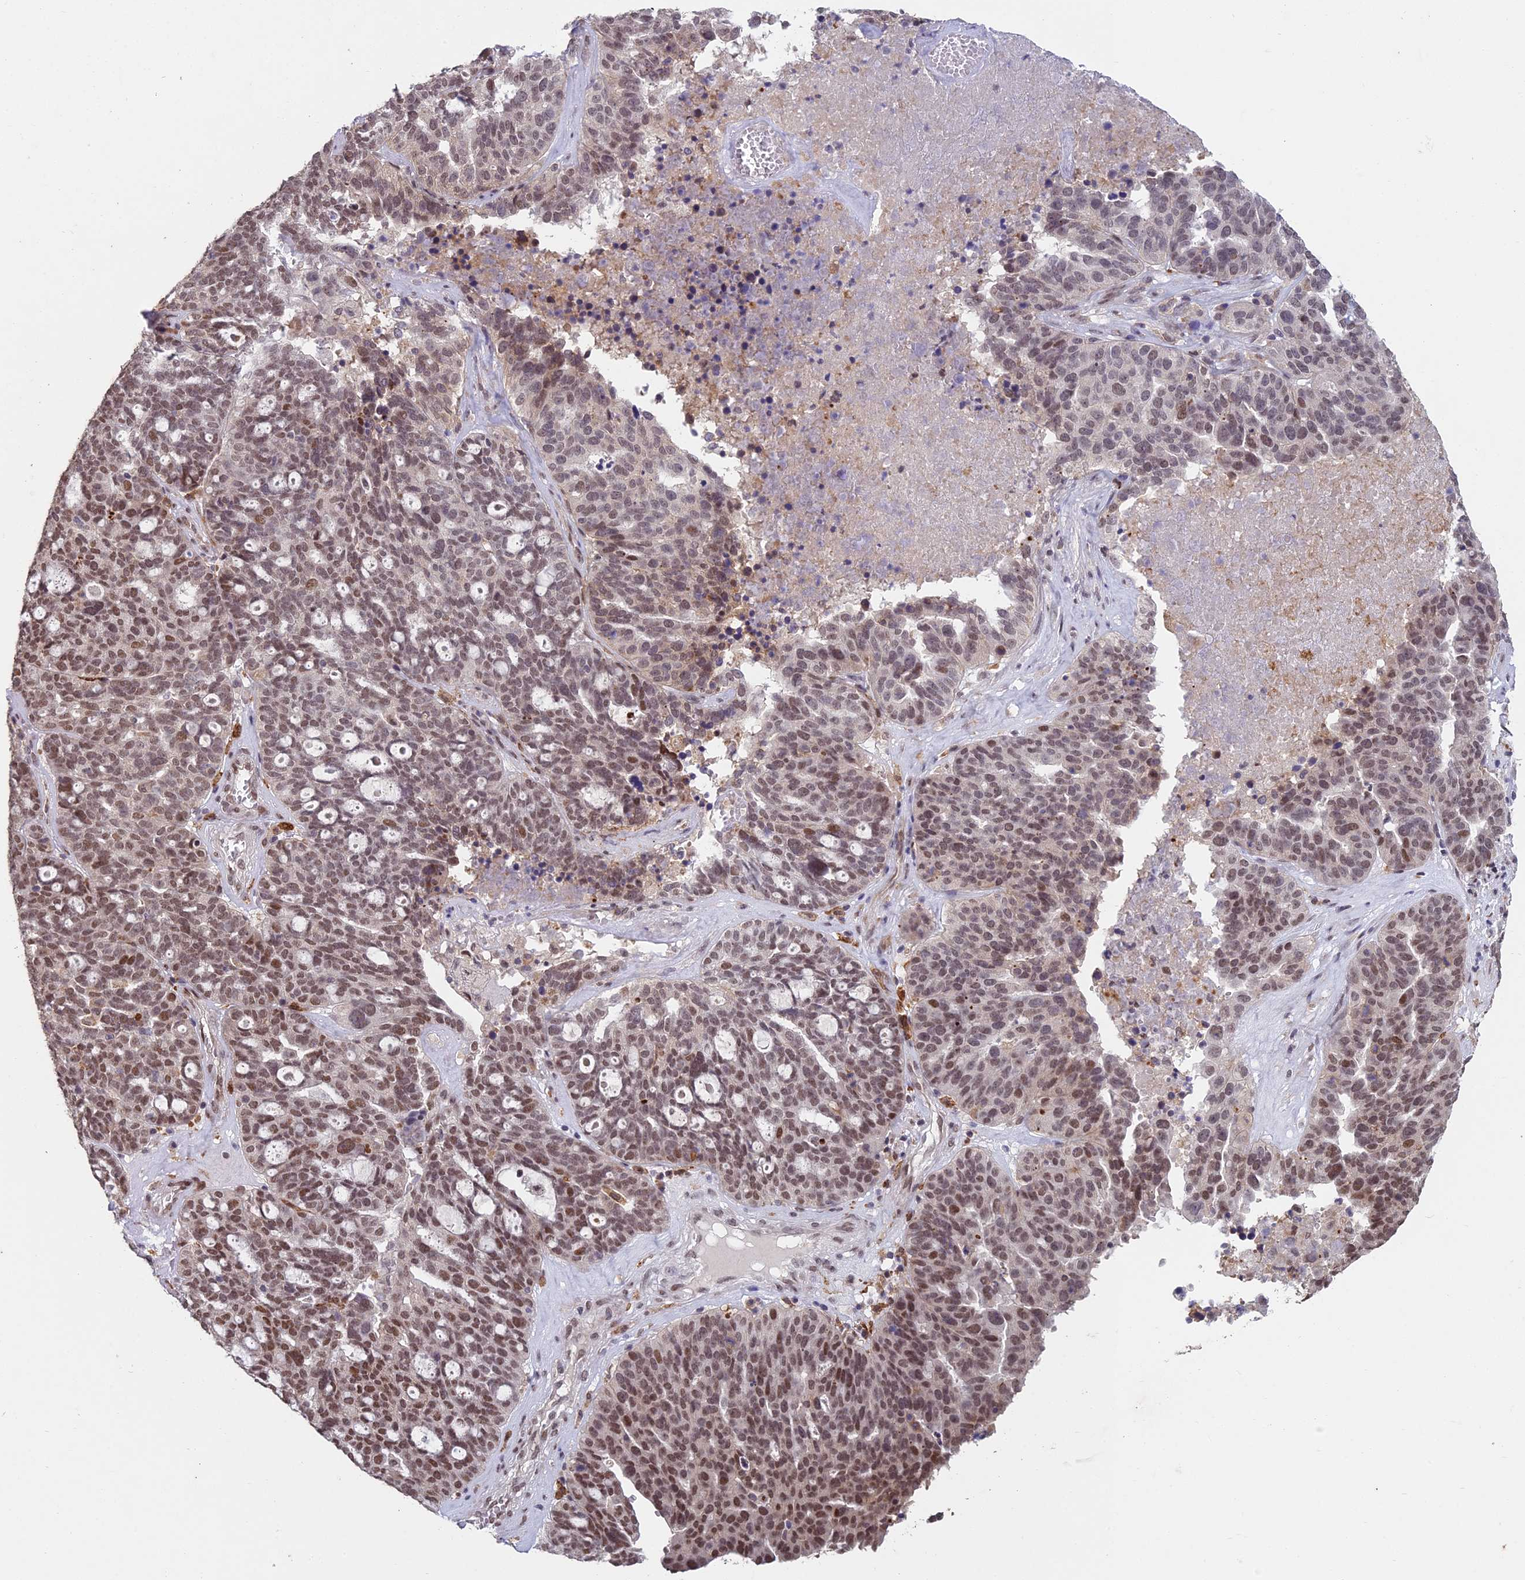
{"staining": {"intensity": "moderate", "quantity": ">75%", "location": "nuclear"}, "tissue": "ovarian cancer", "cell_type": "Tumor cells", "image_type": "cancer", "snomed": [{"axis": "morphology", "description": "Cystadenocarcinoma, serous, NOS"}, {"axis": "topography", "description": "Ovary"}], "caption": "Protein analysis of ovarian serous cystadenocarcinoma tissue shows moderate nuclear staining in approximately >75% of tumor cells. The staining is performed using DAB brown chromogen to label protein expression. The nuclei are counter-stained blue using hematoxylin.", "gene": "ABHD17A", "patient": {"sex": "female", "age": 59}}